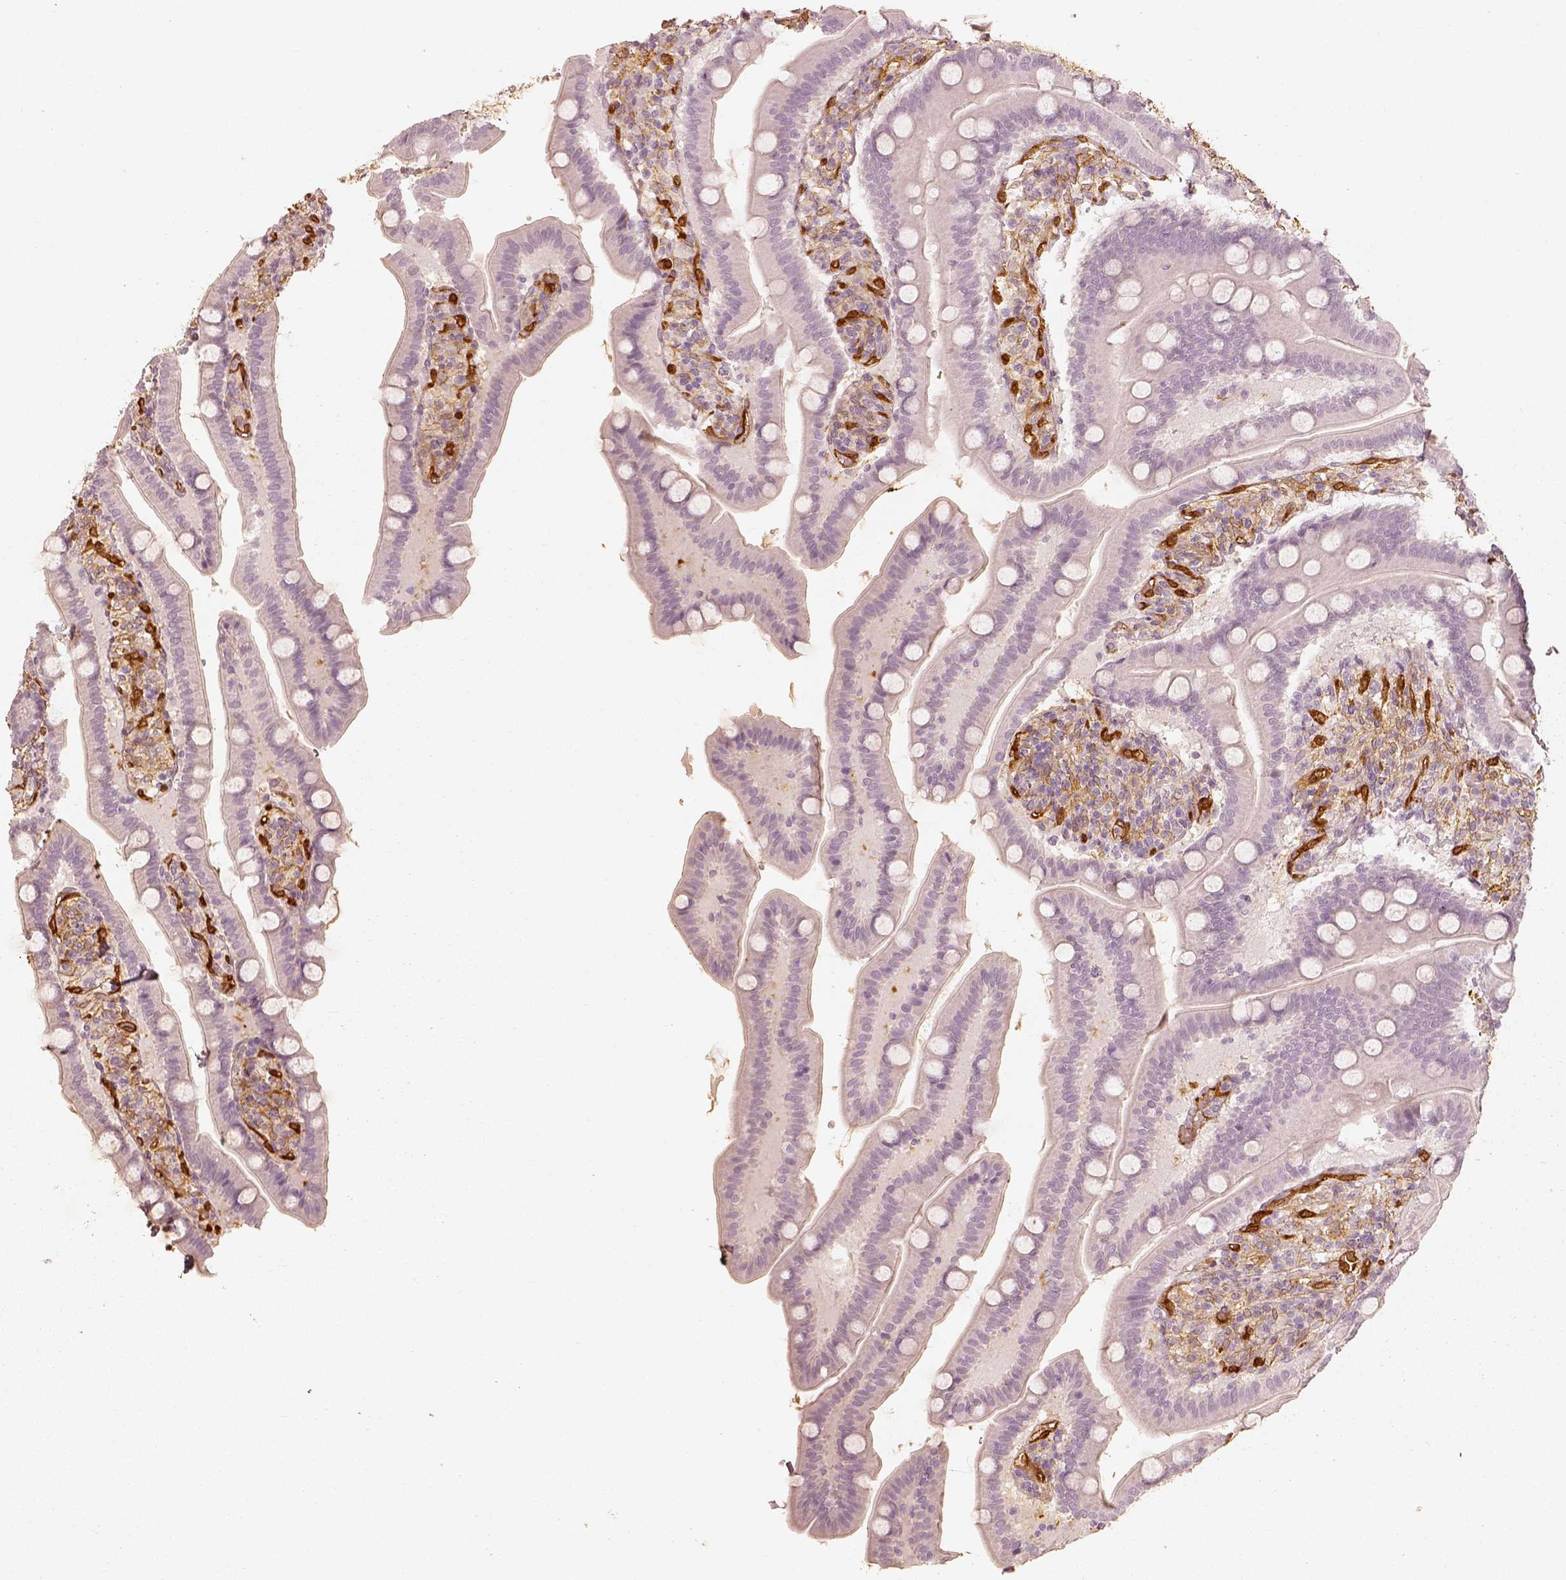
{"staining": {"intensity": "negative", "quantity": "none", "location": "none"}, "tissue": "small intestine", "cell_type": "Glandular cells", "image_type": "normal", "snomed": [{"axis": "morphology", "description": "Normal tissue, NOS"}, {"axis": "topography", "description": "Small intestine"}], "caption": "This is an immunohistochemistry (IHC) photomicrograph of normal small intestine. There is no positivity in glandular cells.", "gene": "FSCN1", "patient": {"sex": "male", "age": 66}}